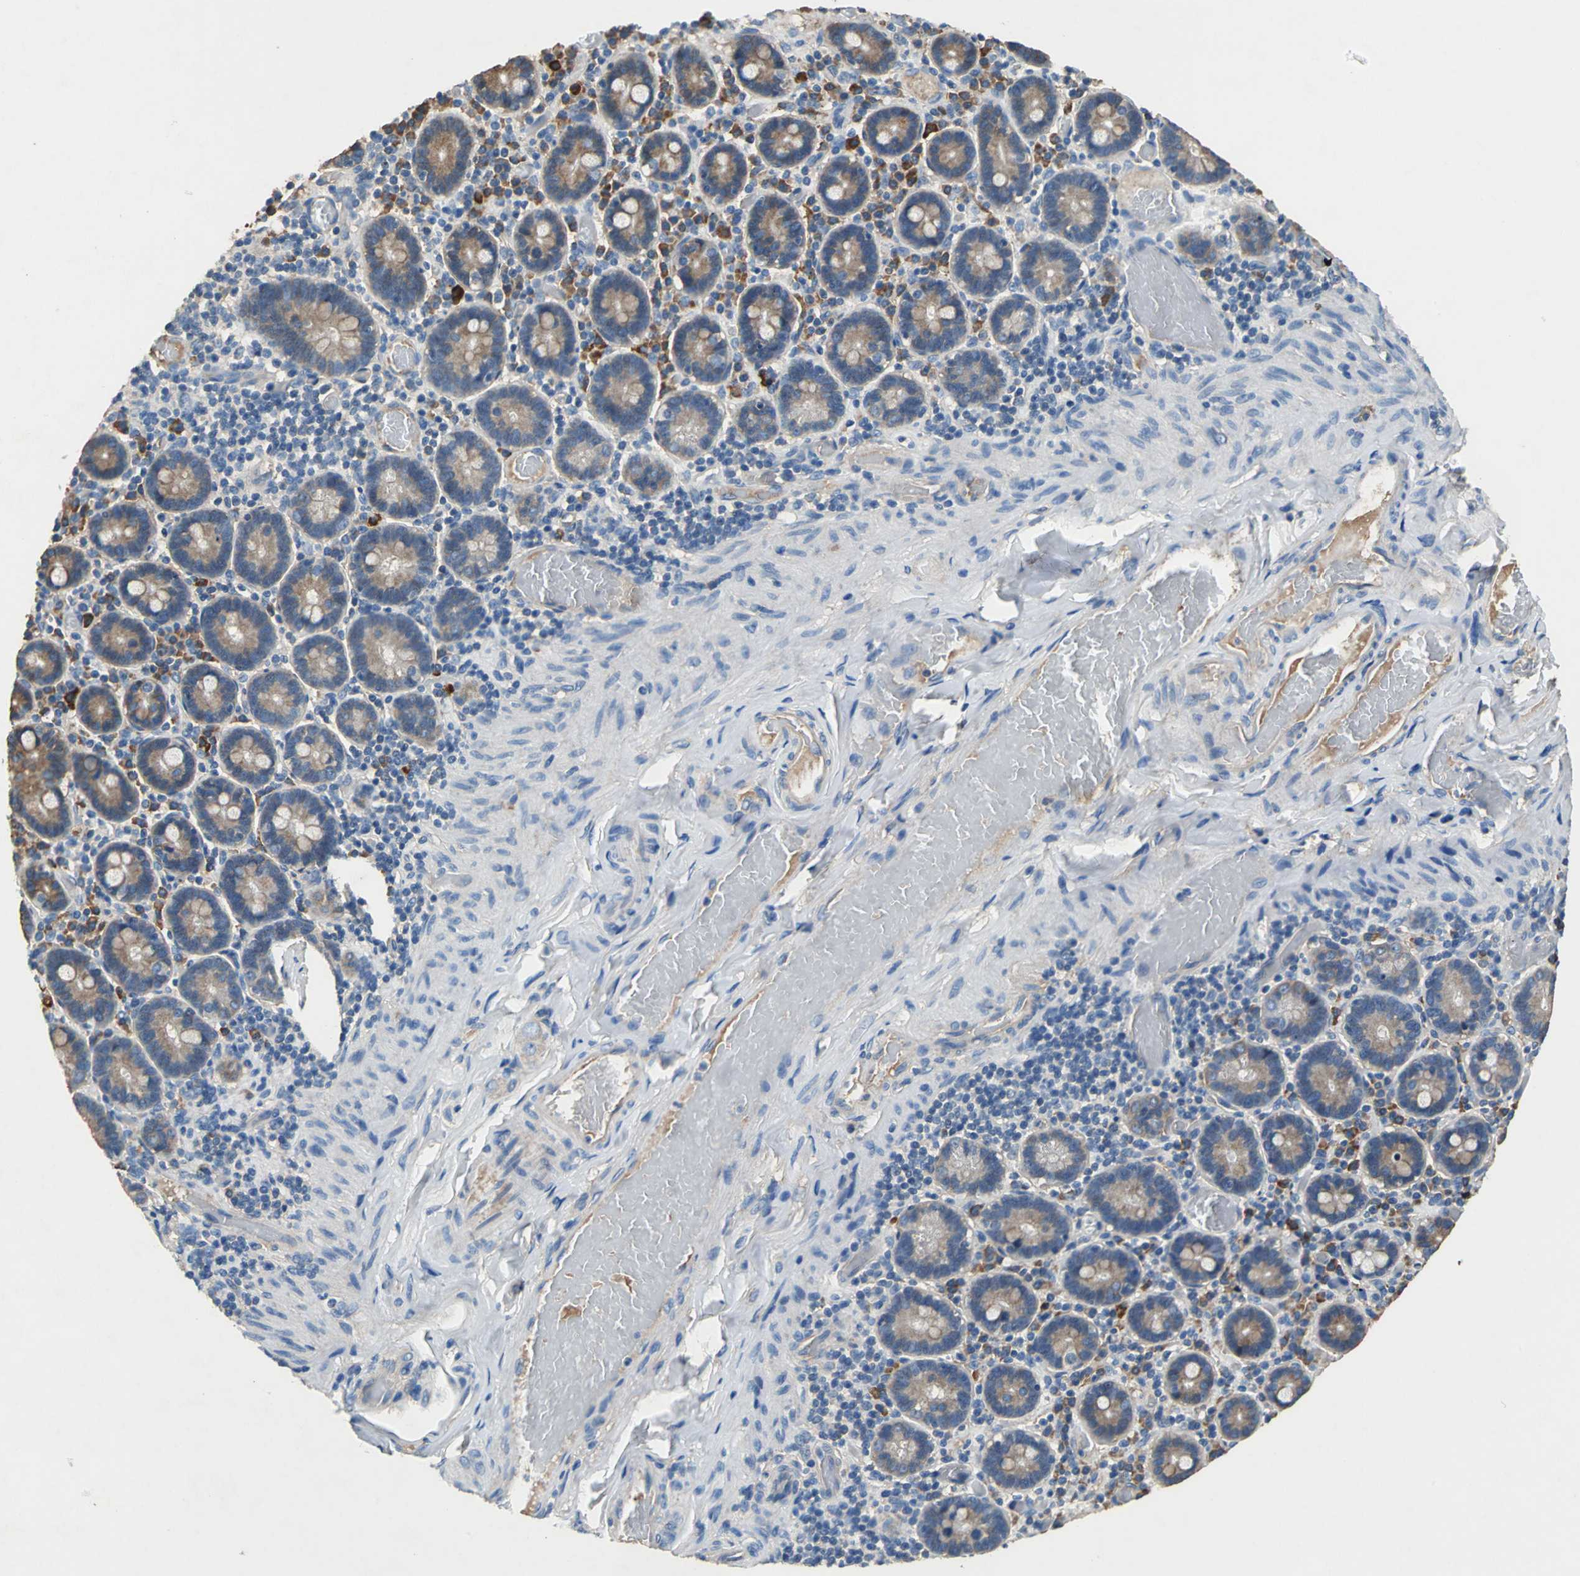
{"staining": {"intensity": "moderate", "quantity": ">75%", "location": "cytoplasmic/membranous"}, "tissue": "duodenum", "cell_type": "Glandular cells", "image_type": "normal", "snomed": [{"axis": "morphology", "description": "Normal tissue, NOS"}, {"axis": "topography", "description": "Duodenum"}], "caption": "Duodenum stained with immunohistochemistry (IHC) shows moderate cytoplasmic/membranous staining in about >75% of glandular cells.", "gene": "HEPH", "patient": {"sex": "female", "age": 53}}